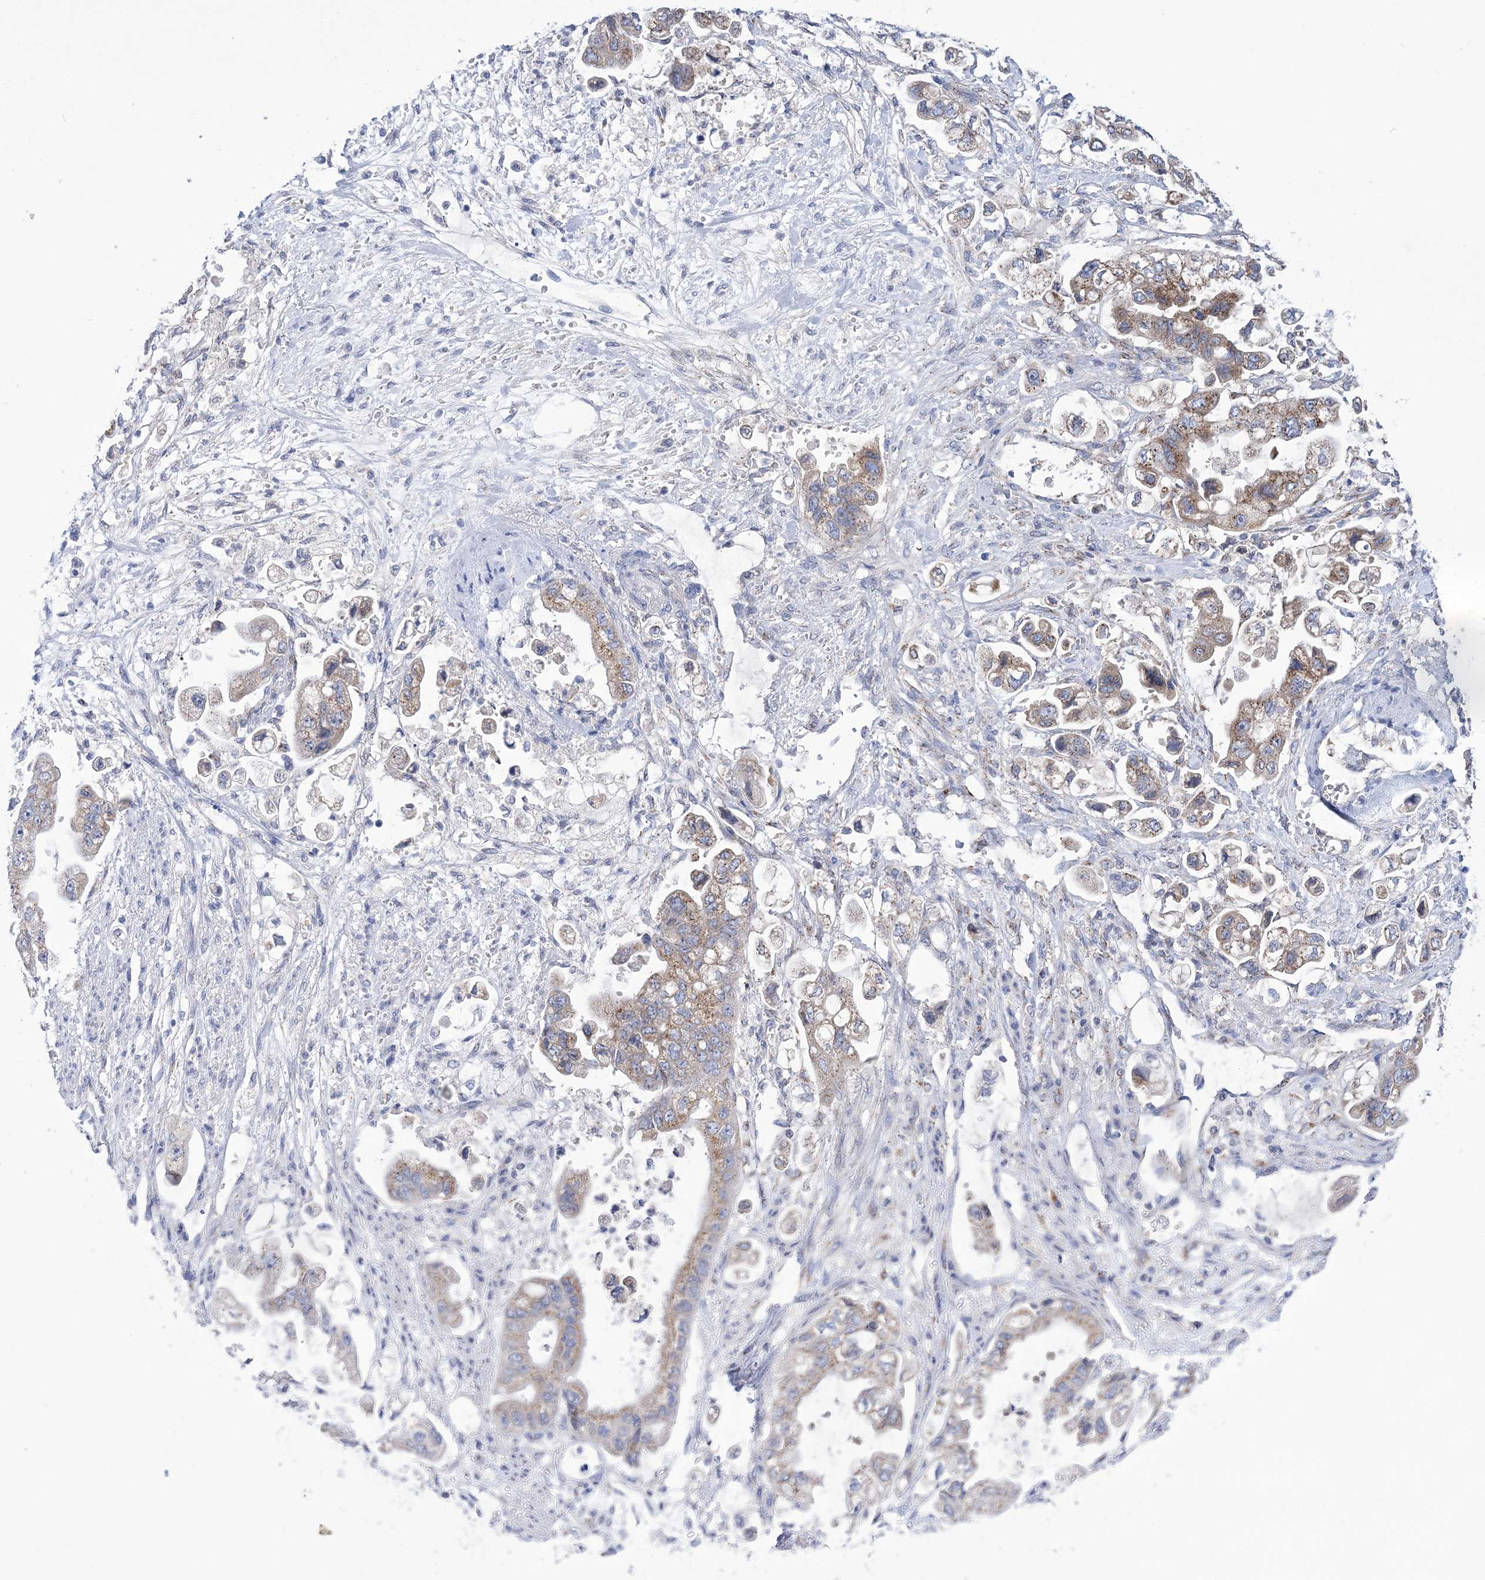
{"staining": {"intensity": "weak", "quantity": "25%-75%", "location": "cytoplasmic/membranous"}, "tissue": "stomach cancer", "cell_type": "Tumor cells", "image_type": "cancer", "snomed": [{"axis": "morphology", "description": "Adenocarcinoma, NOS"}, {"axis": "topography", "description": "Stomach"}], "caption": "Adenocarcinoma (stomach) tissue exhibits weak cytoplasmic/membranous expression in approximately 25%-75% of tumor cells, visualized by immunohistochemistry.", "gene": "COPB2", "patient": {"sex": "male", "age": 62}}